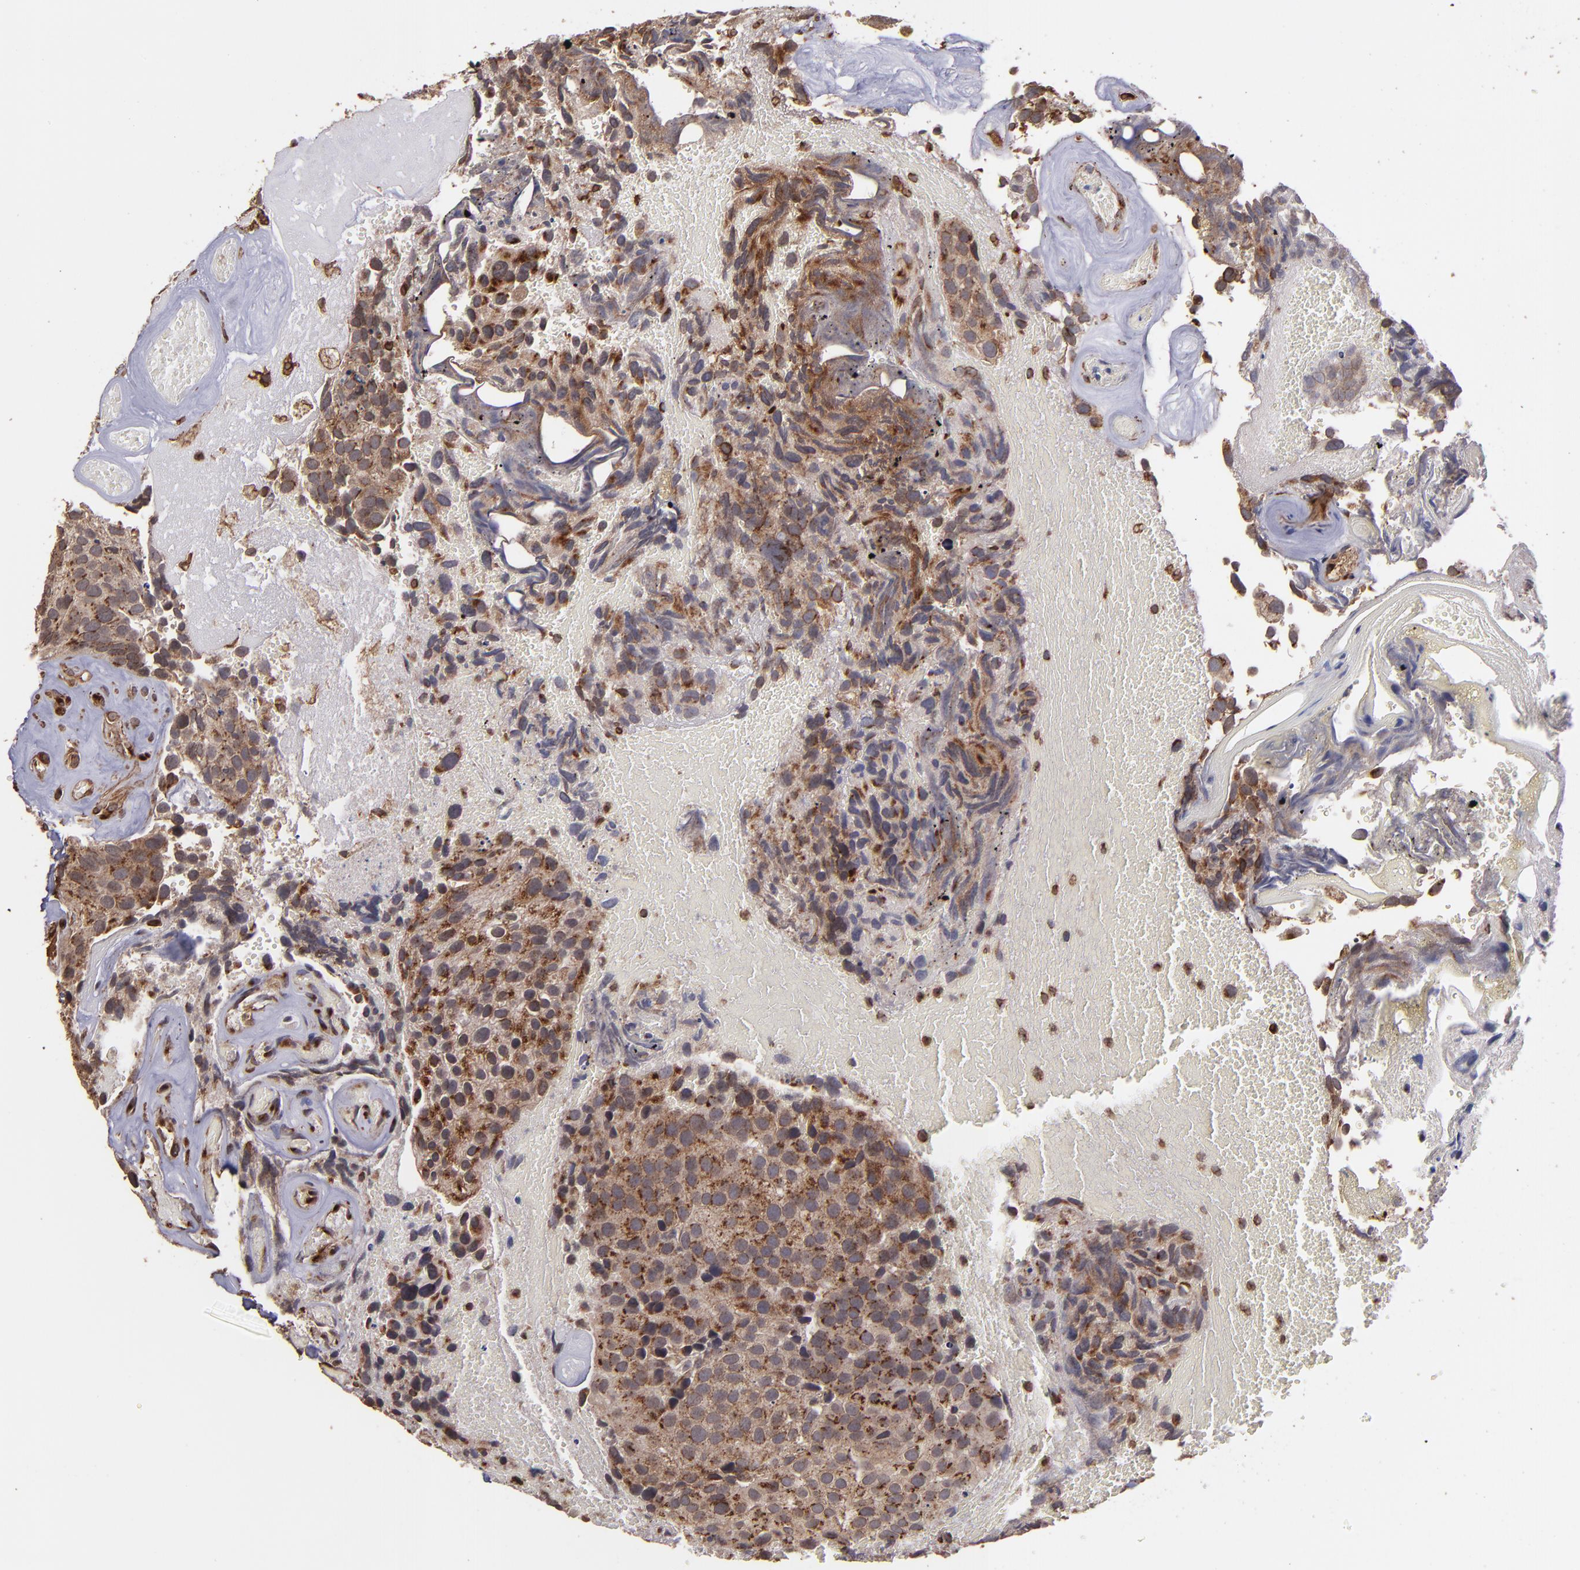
{"staining": {"intensity": "strong", "quantity": ">75%", "location": "cytoplasmic/membranous"}, "tissue": "urothelial cancer", "cell_type": "Tumor cells", "image_type": "cancer", "snomed": [{"axis": "morphology", "description": "Urothelial carcinoma, High grade"}, {"axis": "topography", "description": "Urinary bladder"}], "caption": "IHC micrograph of human urothelial carcinoma (high-grade) stained for a protein (brown), which displays high levels of strong cytoplasmic/membranous expression in approximately >75% of tumor cells.", "gene": "TRIP11", "patient": {"sex": "male", "age": 72}}